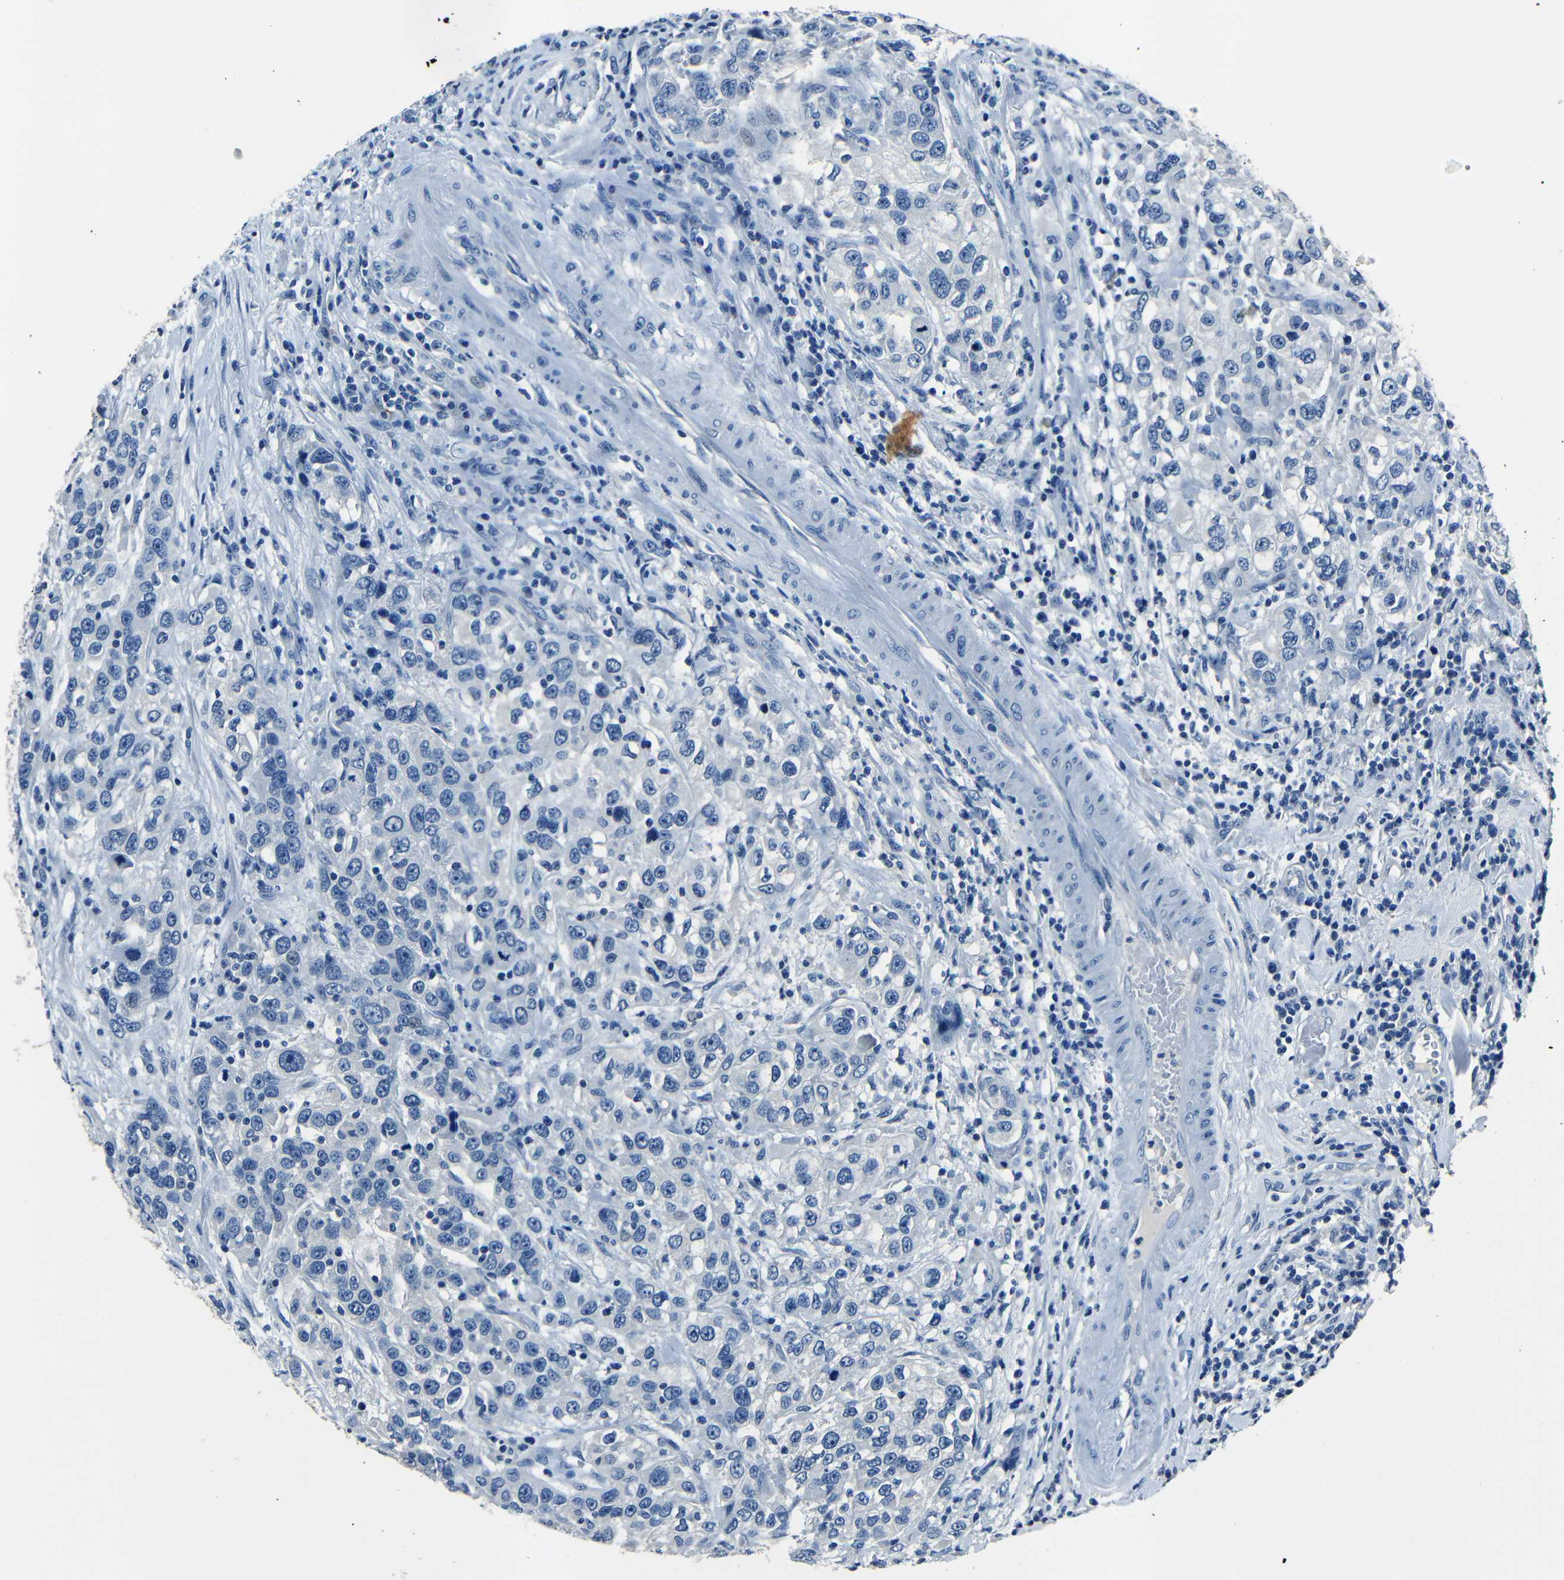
{"staining": {"intensity": "negative", "quantity": "none", "location": "none"}, "tissue": "urothelial cancer", "cell_type": "Tumor cells", "image_type": "cancer", "snomed": [{"axis": "morphology", "description": "Urothelial carcinoma, High grade"}, {"axis": "topography", "description": "Urinary bladder"}], "caption": "Immunohistochemistry (IHC) of urothelial cancer displays no positivity in tumor cells.", "gene": "NCMAP", "patient": {"sex": "female", "age": 80}}